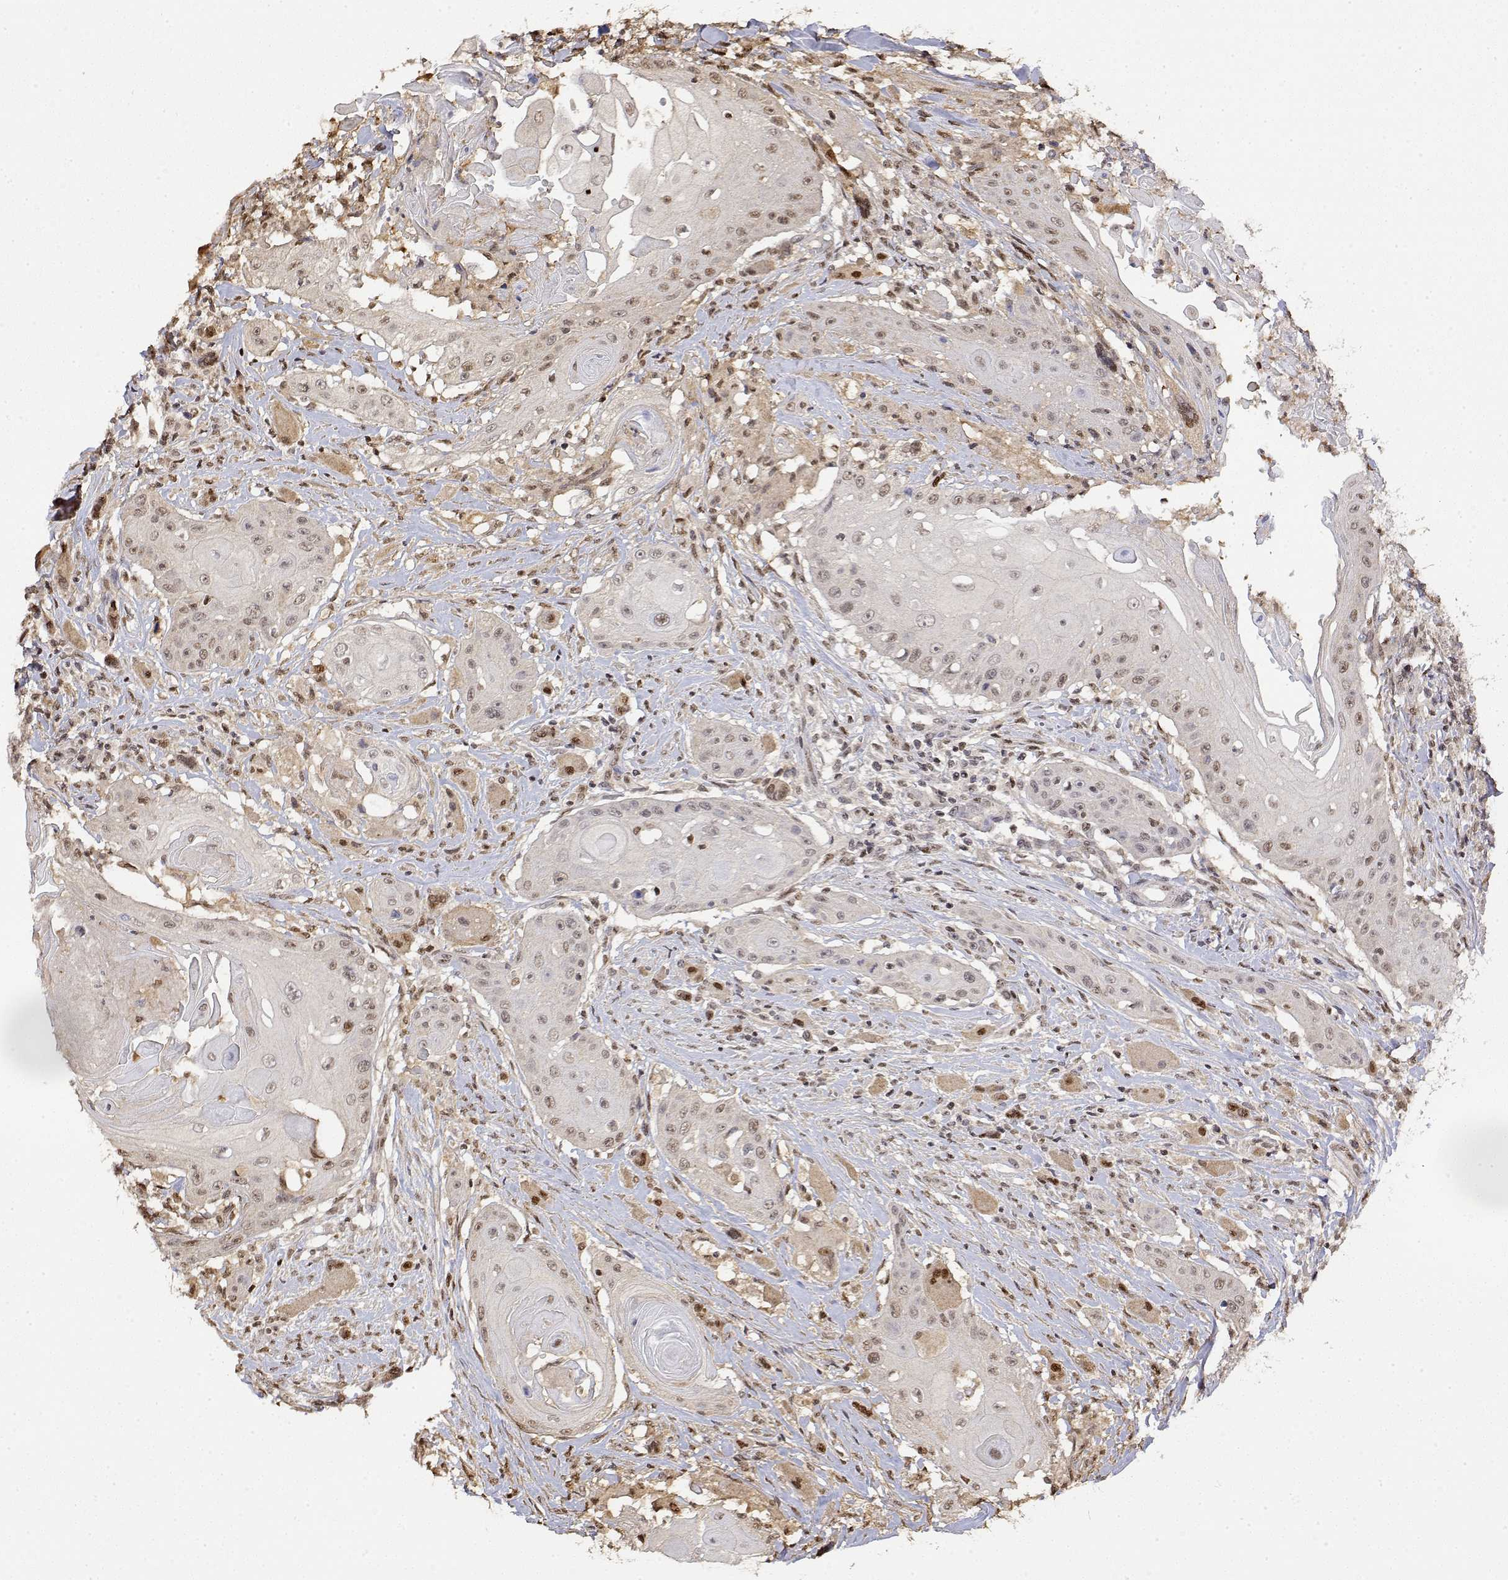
{"staining": {"intensity": "weak", "quantity": ">75%", "location": "nuclear"}, "tissue": "head and neck cancer", "cell_type": "Tumor cells", "image_type": "cancer", "snomed": [{"axis": "morphology", "description": "Squamous cell carcinoma, NOS"}, {"axis": "topography", "description": "Oral tissue"}, {"axis": "topography", "description": "Head-Neck"}, {"axis": "topography", "description": "Neck, NOS"}], "caption": "The immunohistochemical stain shows weak nuclear expression in tumor cells of head and neck cancer (squamous cell carcinoma) tissue.", "gene": "TPI1", "patient": {"sex": "female", "age": 55}}